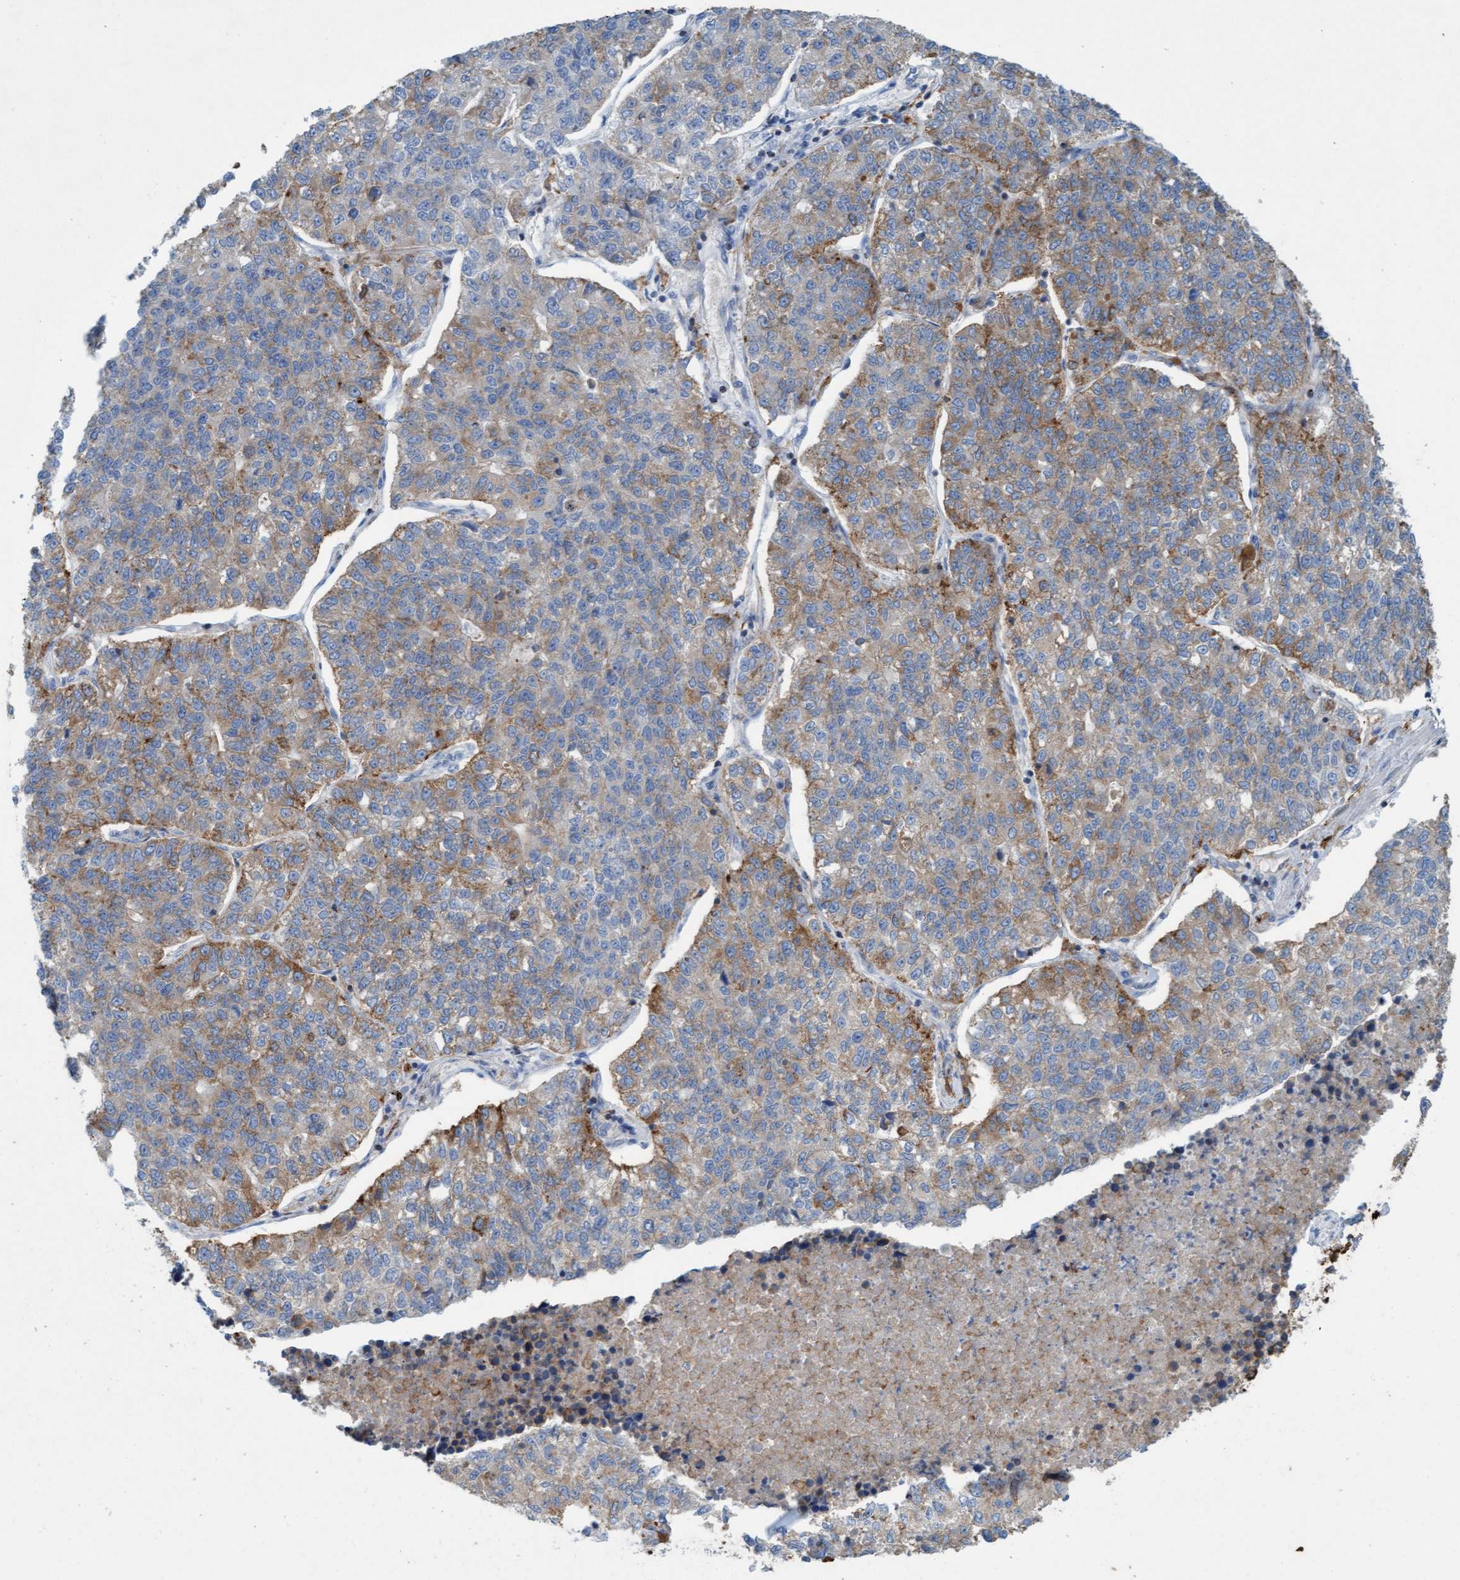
{"staining": {"intensity": "moderate", "quantity": "25%-75%", "location": "cytoplasmic/membranous"}, "tissue": "lung cancer", "cell_type": "Tumor cells", "image_type": "cancer", "snomed": [{"axis": "morphology", "description": "Adenocarcinoma, NOS"}, {"axis": "topography", "description": "Lung"}], "caption": "Lung adenocarcinoma stained with immunohistochemistry (IHC) exhibits moderate cytoplasmic/membranous positivity in about 25%-75% of tumor cells.", "gene": "SIGIRR", "patient": {"sex": "male", "age": 49}}